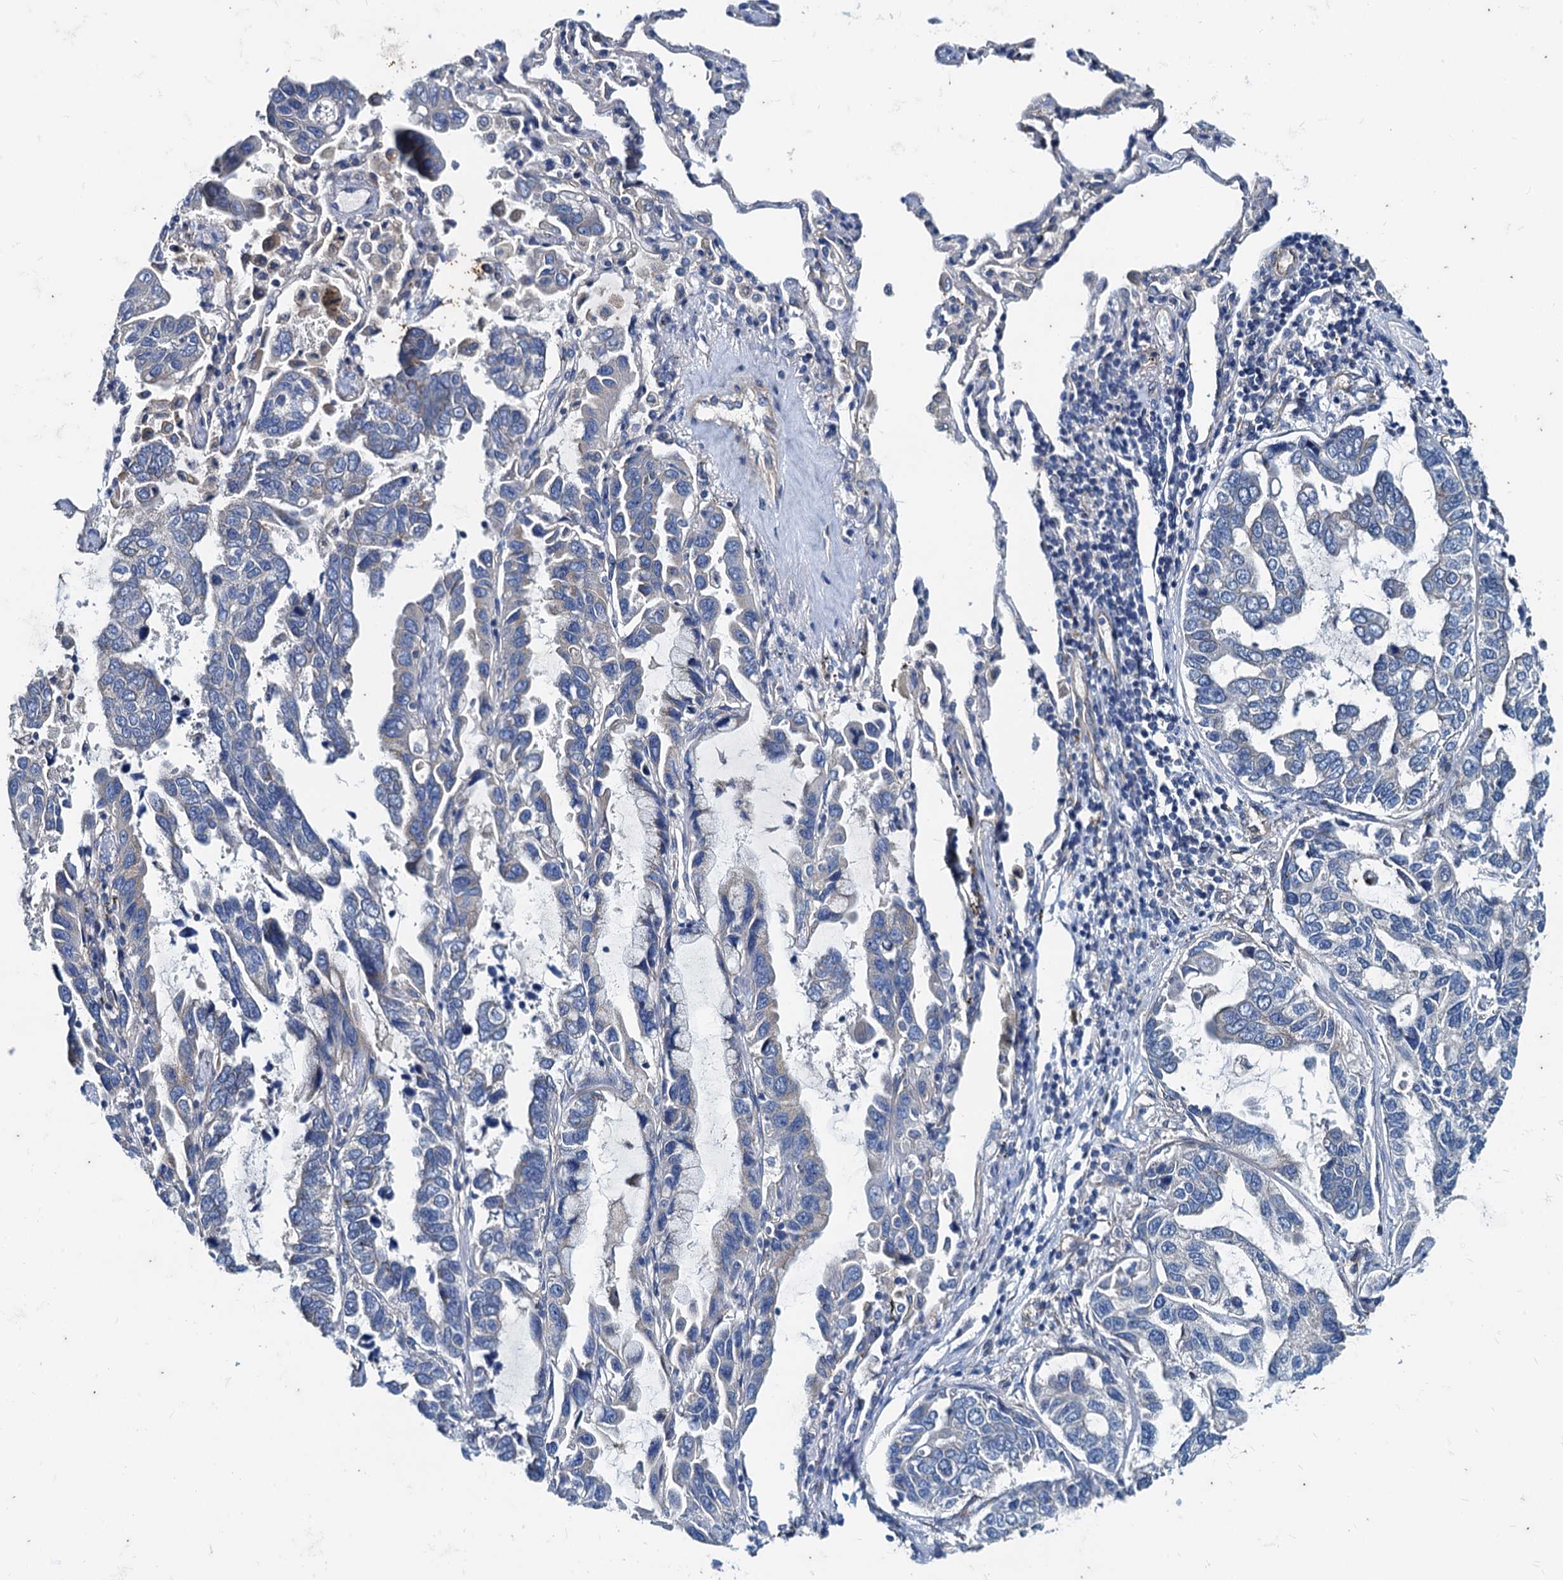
{"staining": {"intensity": "negative", "quantity": "none", "location": "none"}, "tissue": "lung cancer", "cell_type": "Tumor cells", "image_type": "cancer", "snomed": [{"axis": "morphology", "description": "Adenocarcinoma, NOS"}, {"axis": "topography", "description": "Lung"}], "caption": "The histopathology image reveals no significant expression in tumor cells of lung adenocarcinoma.", "gene": "NGRN", "patient": {"sex": "male", "age": 64}}